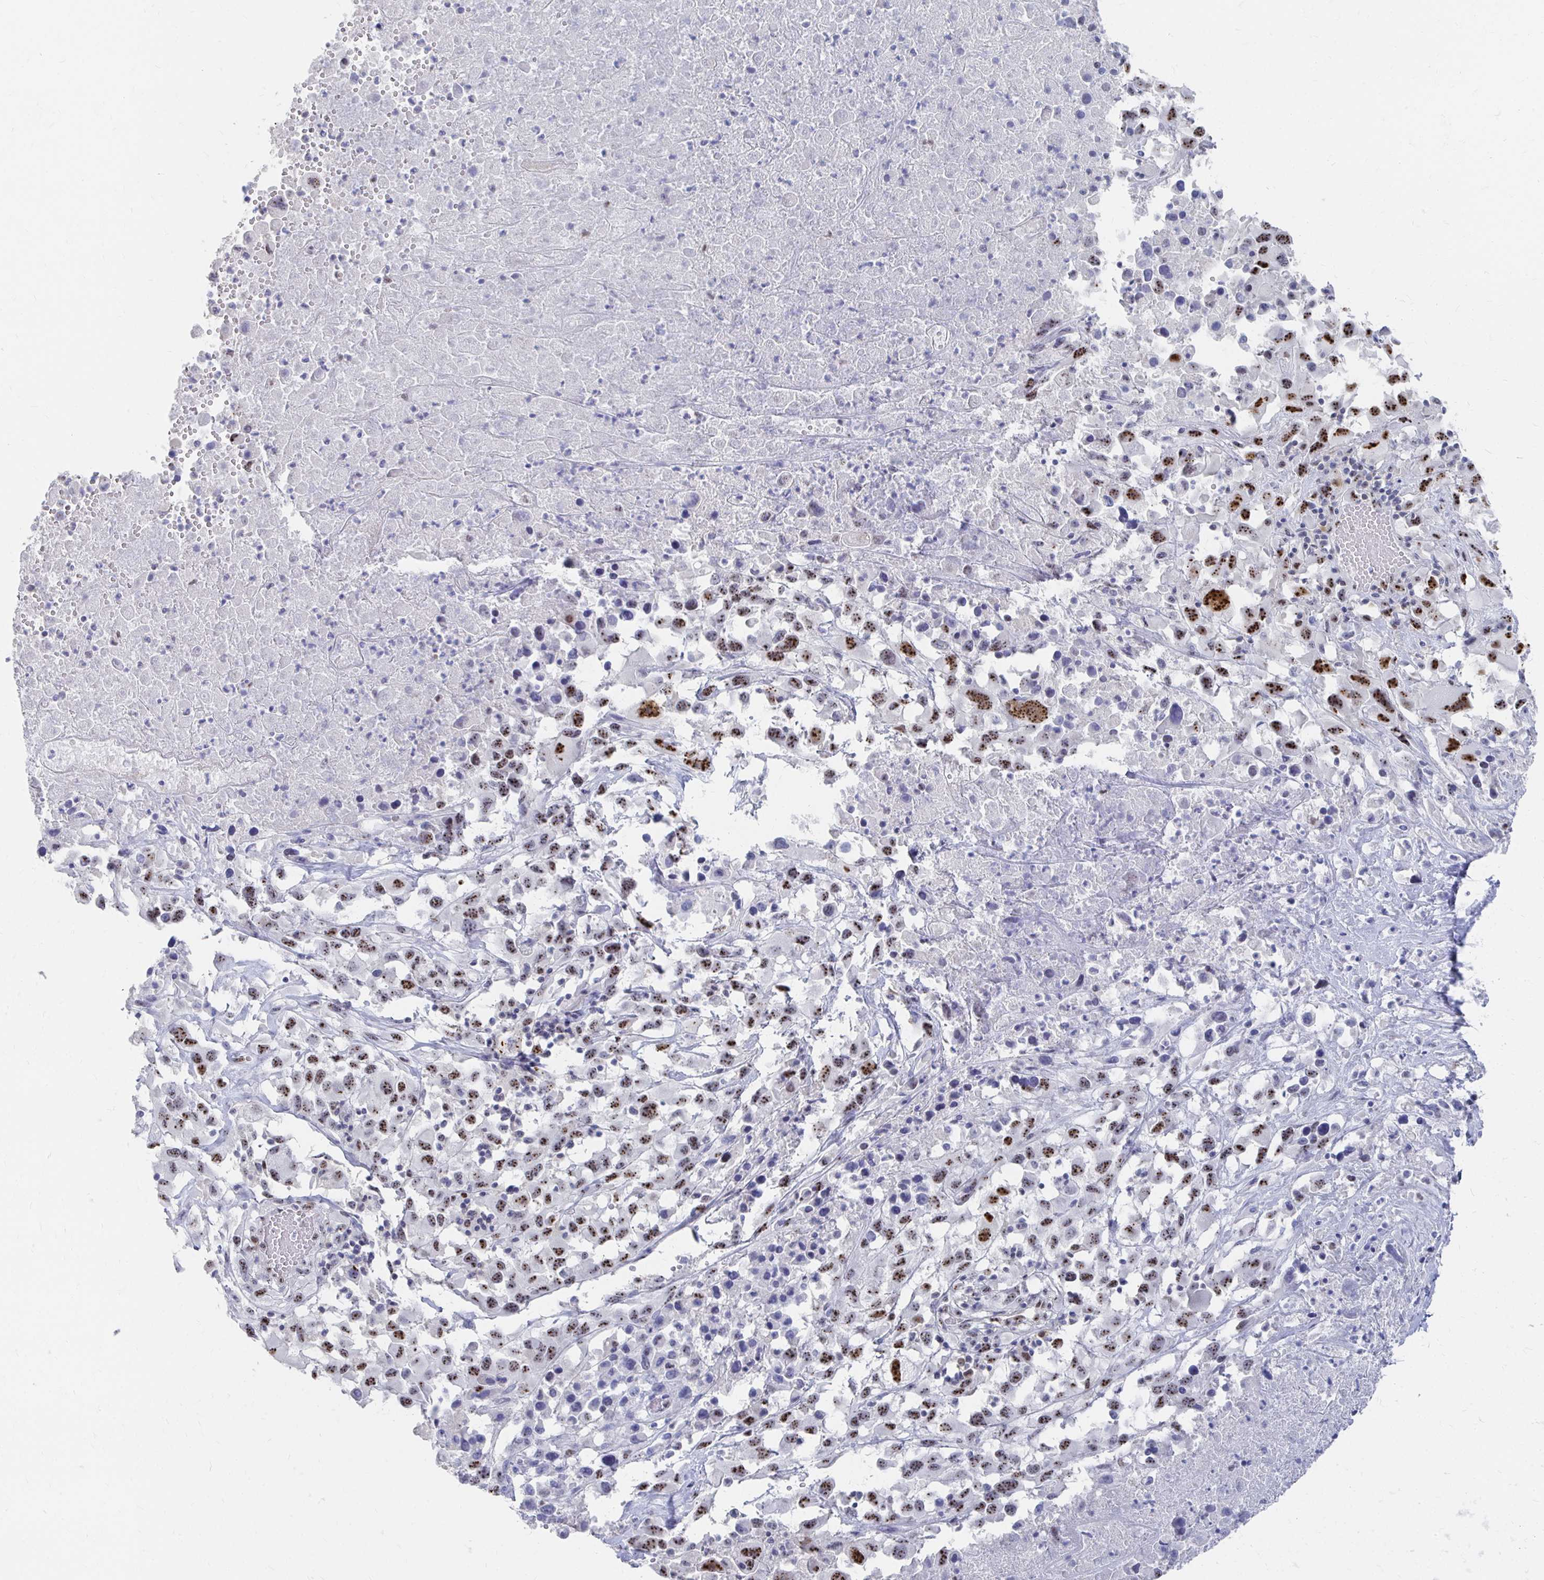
{"staining": {"intensity": "moderate", "quantity": ">75%", "location": "nuclear"}, "tissue": "melanoma", "cell_type": "Tumor cells", "image_type": "cancer", "snomed": [{"axis": "morphology", "description": "Malignant melanoma, Metastatic site"}, {"axis": "topography", "description": "Soft tissue"}], "caption": "High-magnification brightfield microscopy of melanoma stained with DAB (brown) and counterstained with hematoxylin (blue). tumor cells exhibit moderate nuclear positivity is appreciated in approximately>75% of cells. The protein of interest is shown in brown color, while the nuclei are stained blue.", "gene": "CLIC3", "patient": {"sex": "male", "age": 50}}